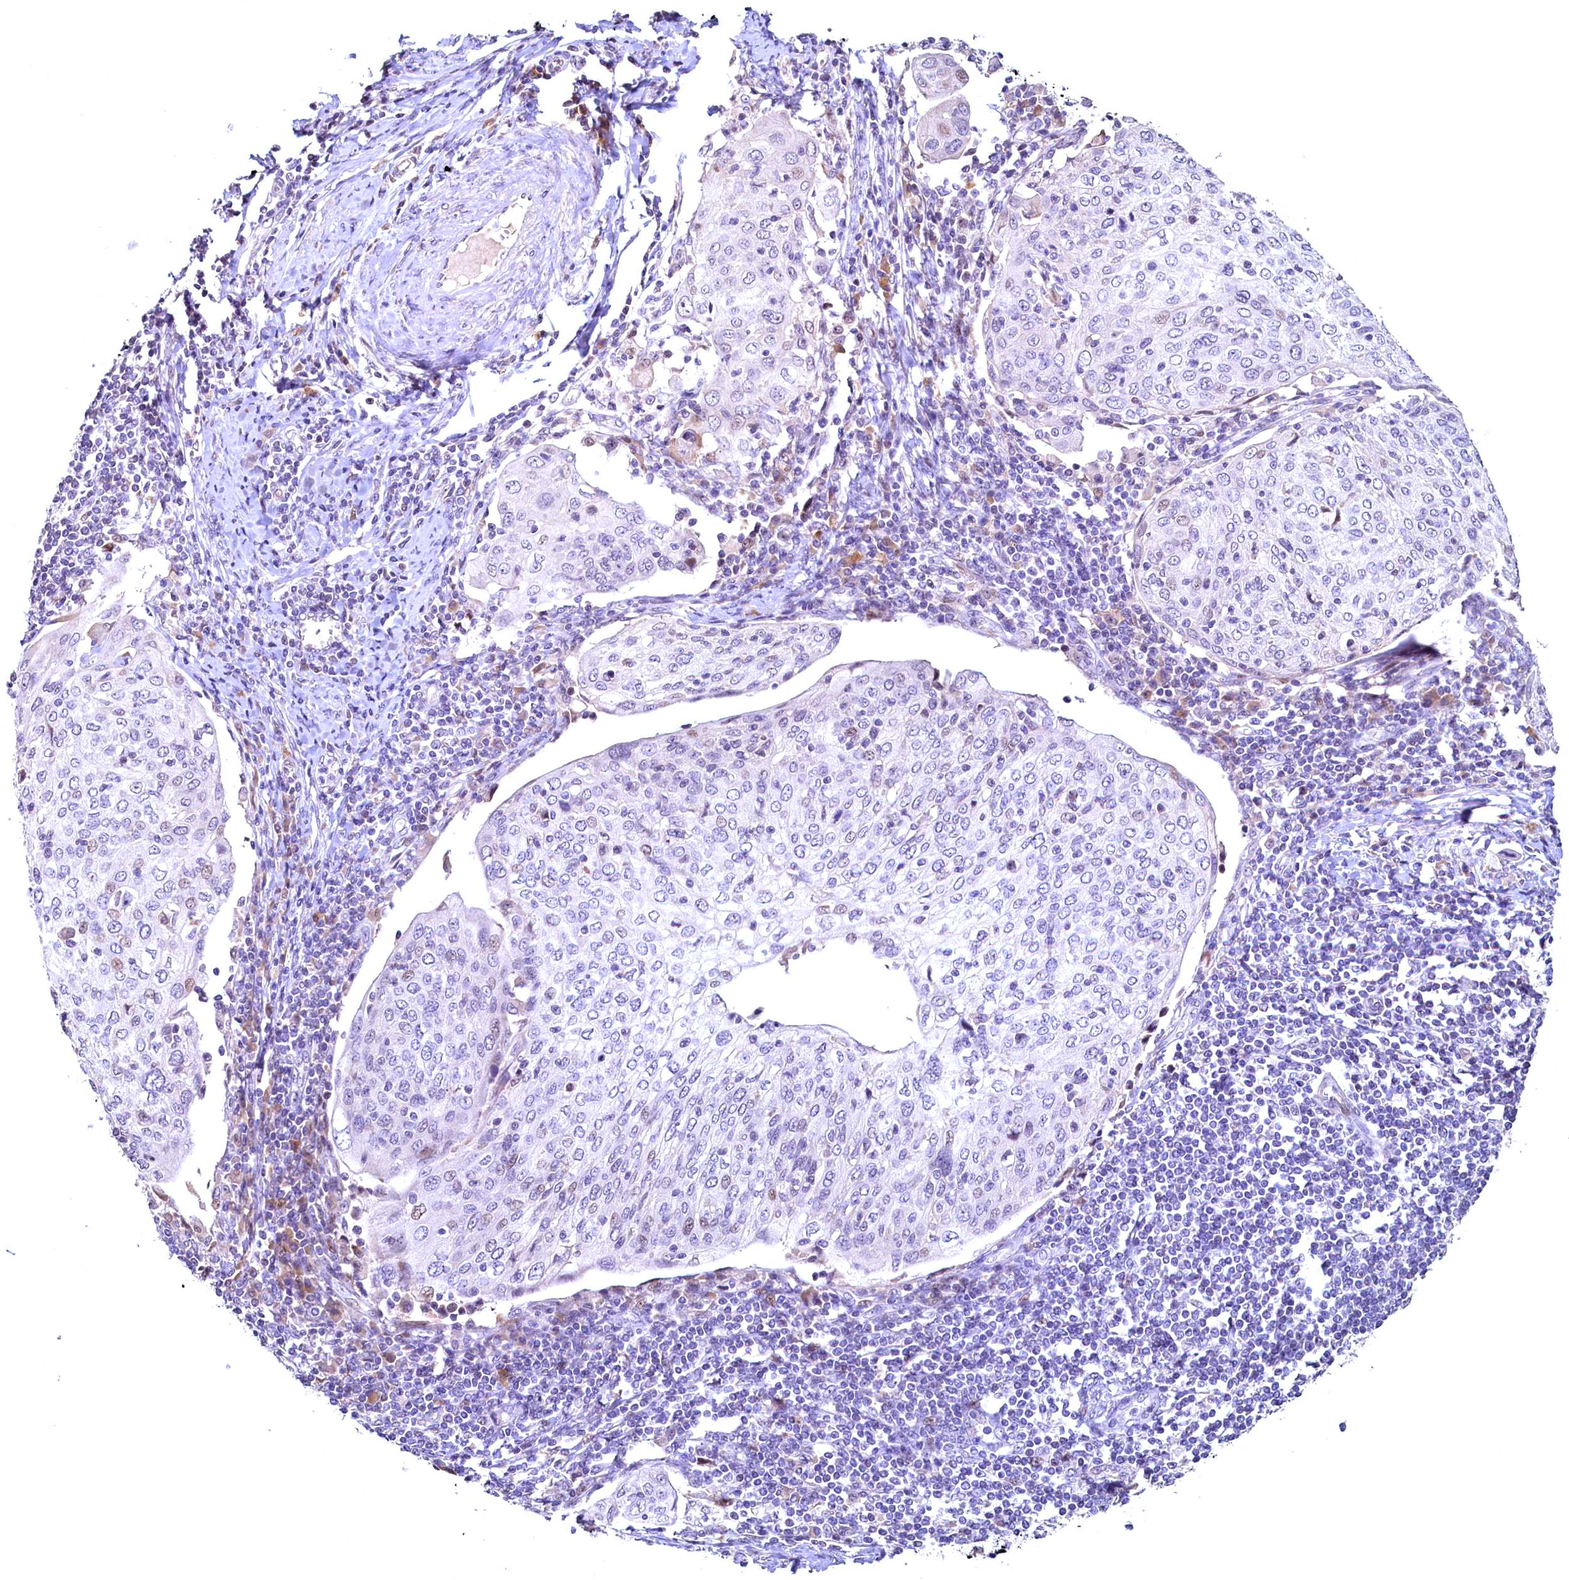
{"staining": {"intensity": "moderate", "quantity": "<25%", "location": "nuclear"}, "tissue": "cervical cancer", "cell_type": "Tumor cells", "image_type": "cancer", "snomed": [{"axis": "morphology", "description": "Squamous cell carcinoma, NOS"}, {"axis": "topography", "description": "Cervix"}], "caption": "Tumor cells demonstrate moderate nuclear positivity in about <25% of cells in cervical squamous cell carcinoma. (brown staining indicates protein expression, while blue staining denotes nuclei).", "gene": "LATS2", "patient": {"sex": "female", "age": 67}}